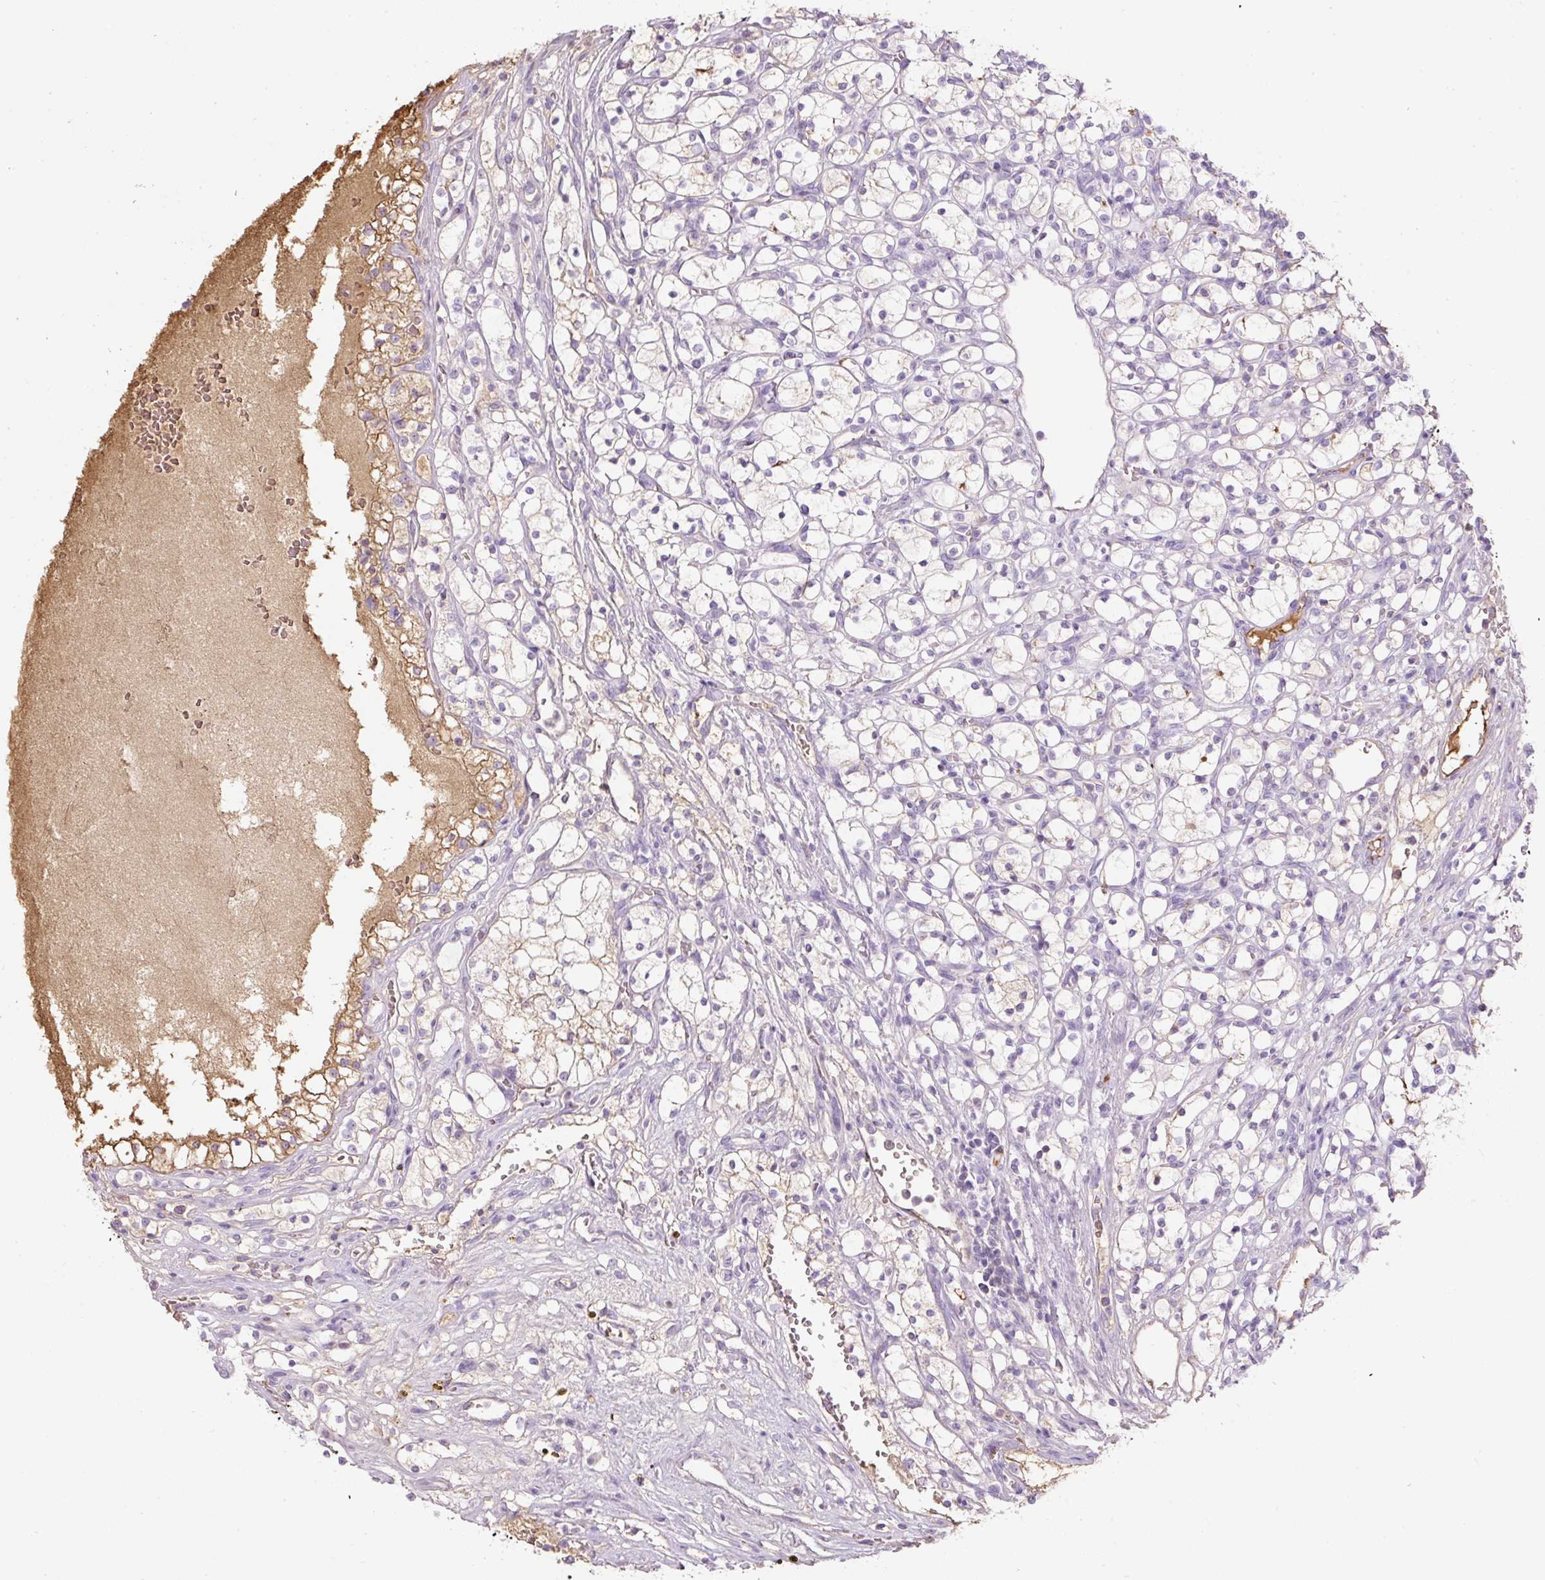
{"staining": {"intensity": "negative", "quantity": "none", "location": "none"}, "tissue": "renal cancer", "cell_type": "Tumor cells", "image_type": "cancer", "snomed": [{"axis": "morphology", "description": "Adenocarcinoma, NOS"}, {"axis": "topography", "description": "Kidney"}], "caption": "Human renal adenocarcinoma stained for a protein using immunohistochemistry (IHC) shows no staining in tumor cells.", "gene": "APOA1", "patient": {"sex": "female", "age": 69}}